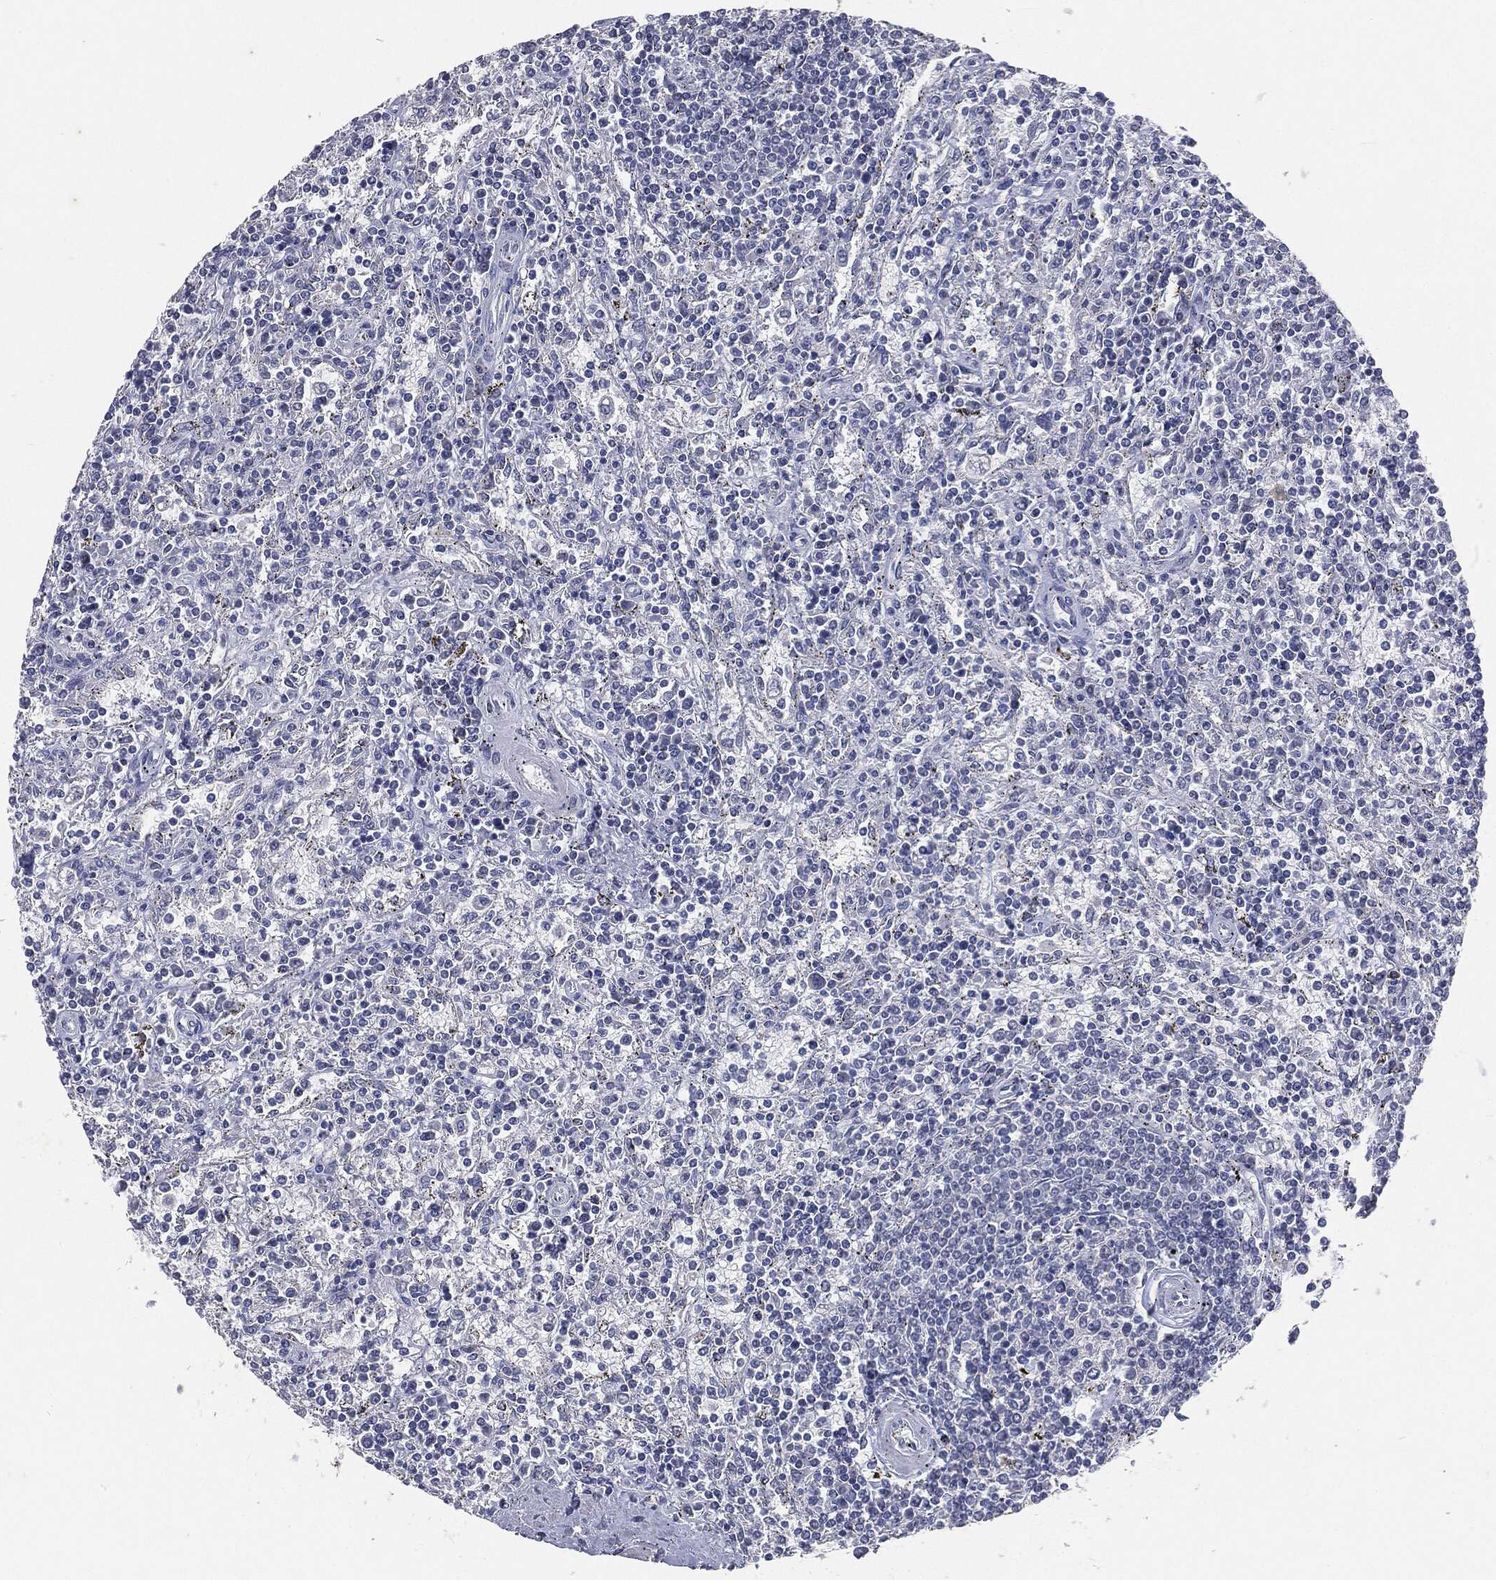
{"staining": {"intensity": "negative", "quantity": "none", "location": "none"}, "tissue": "lymphoma", "cell_type": "Tumor cells", "image_type": "cancer", "snomed": [{"axis": "morphology", "description": "Malignant lymphoma, non-Hodgkin's type, Low grade"}, {"axis": "topography", "description": "Spleen"}], "caption": "A high-resolution micrograph shows IHC staining of low-grade malignant lymphoma, non-Hodgkin's type, which exhibits no significant expression in tumor cells. Nuclei are stained in blue.", "gene": "SLC2A2", "patient": {"sex": "male", "age": 62}}